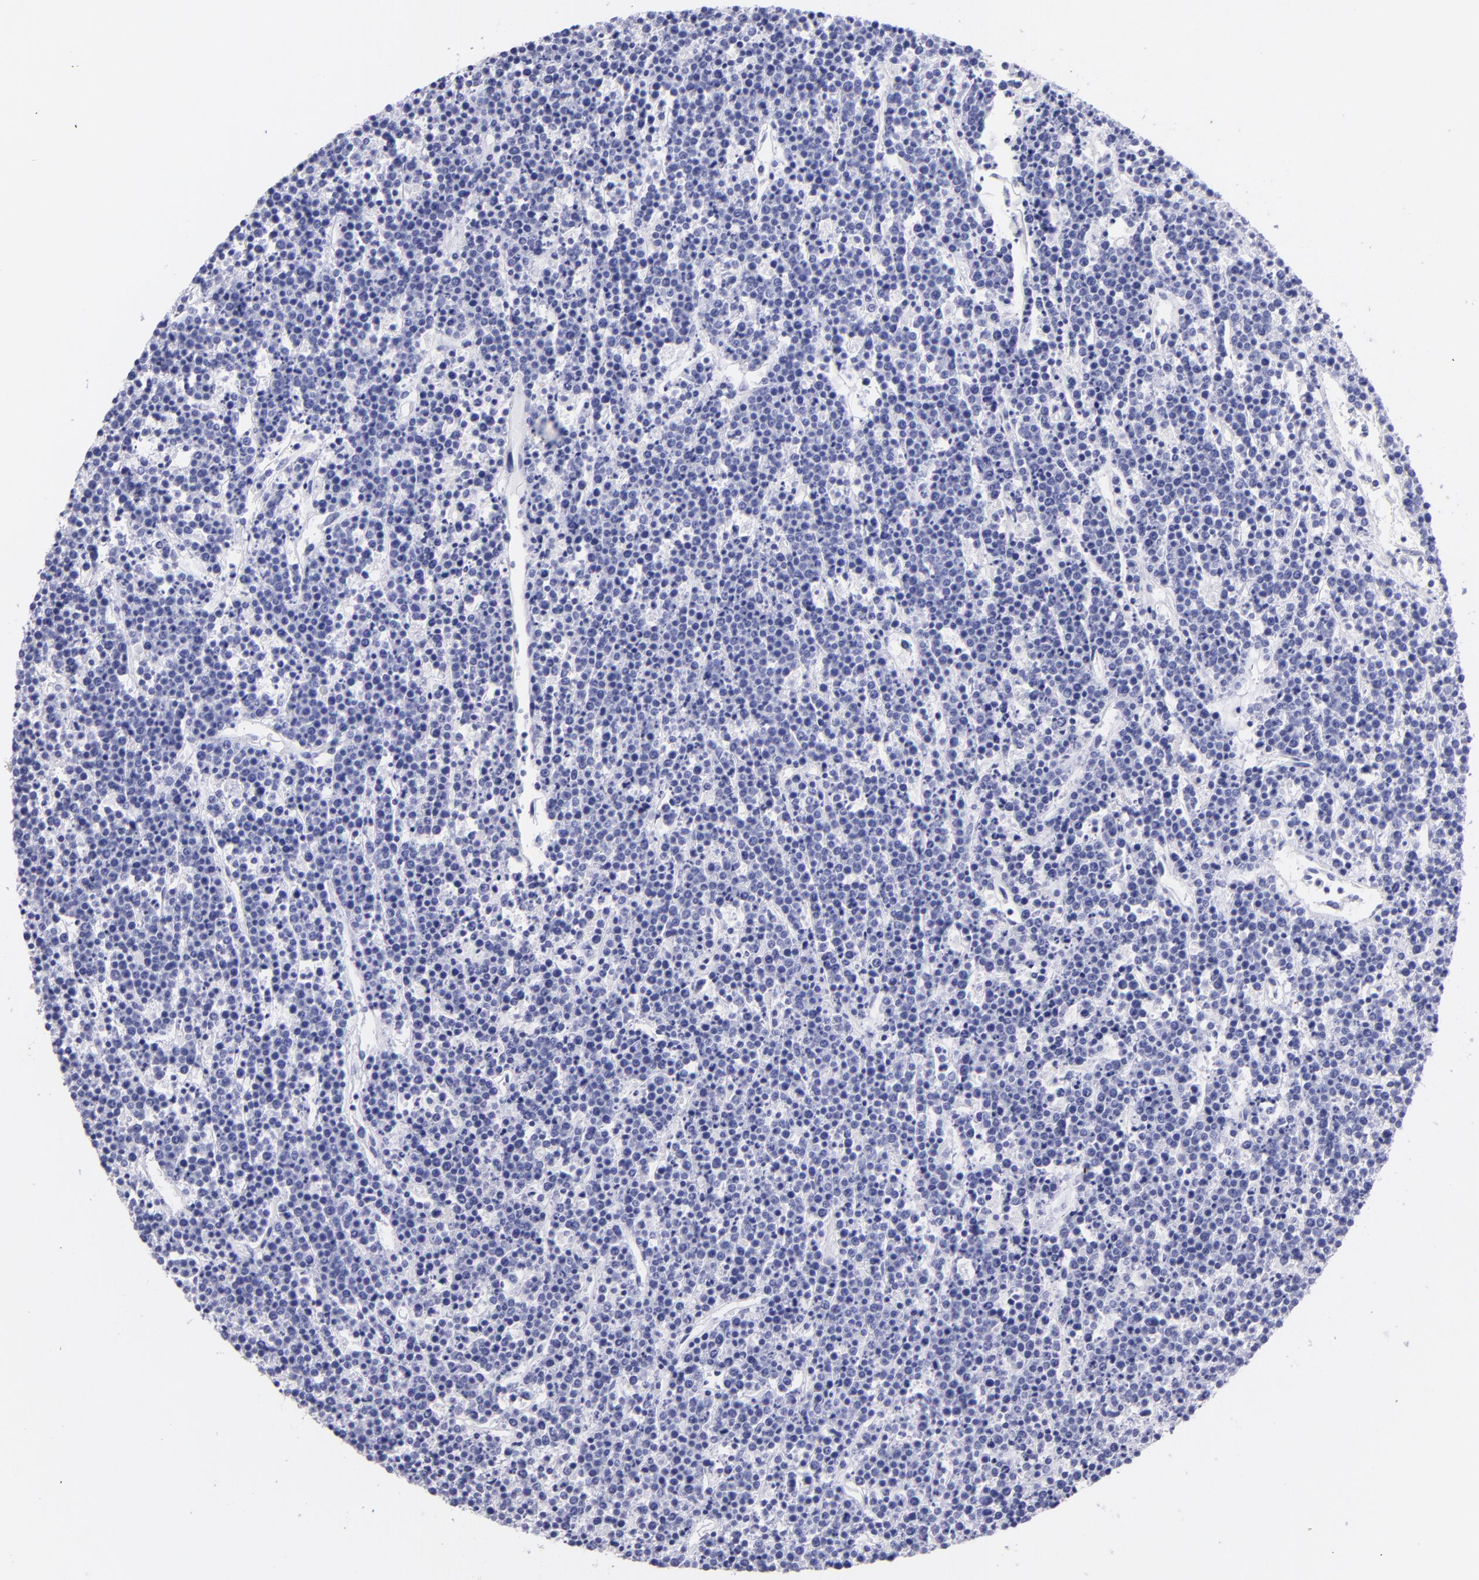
{"staining": {"intensity": "negative", "quantity": "none", "location": "none"}, "tissue": "lymphoma", "cell_type": "Tumor cells", "image_type": "cancer", "snomed": [{"axis": "morphology", "description": "Malignant lymphoma, non-Hodgkin's type, High grade"}, {"axis": "topography", "description": "Ovary"}], "caption": "High magnification brightfield microscopy of high-grade malignant lymphoma, non-Hodgkin's type stained with DAB (brown) and counterstained with hematoxylin (blue): tumor cells show no significant expression.", "gene": "CNP", "patient": {"sex": "female", "age": 56}}